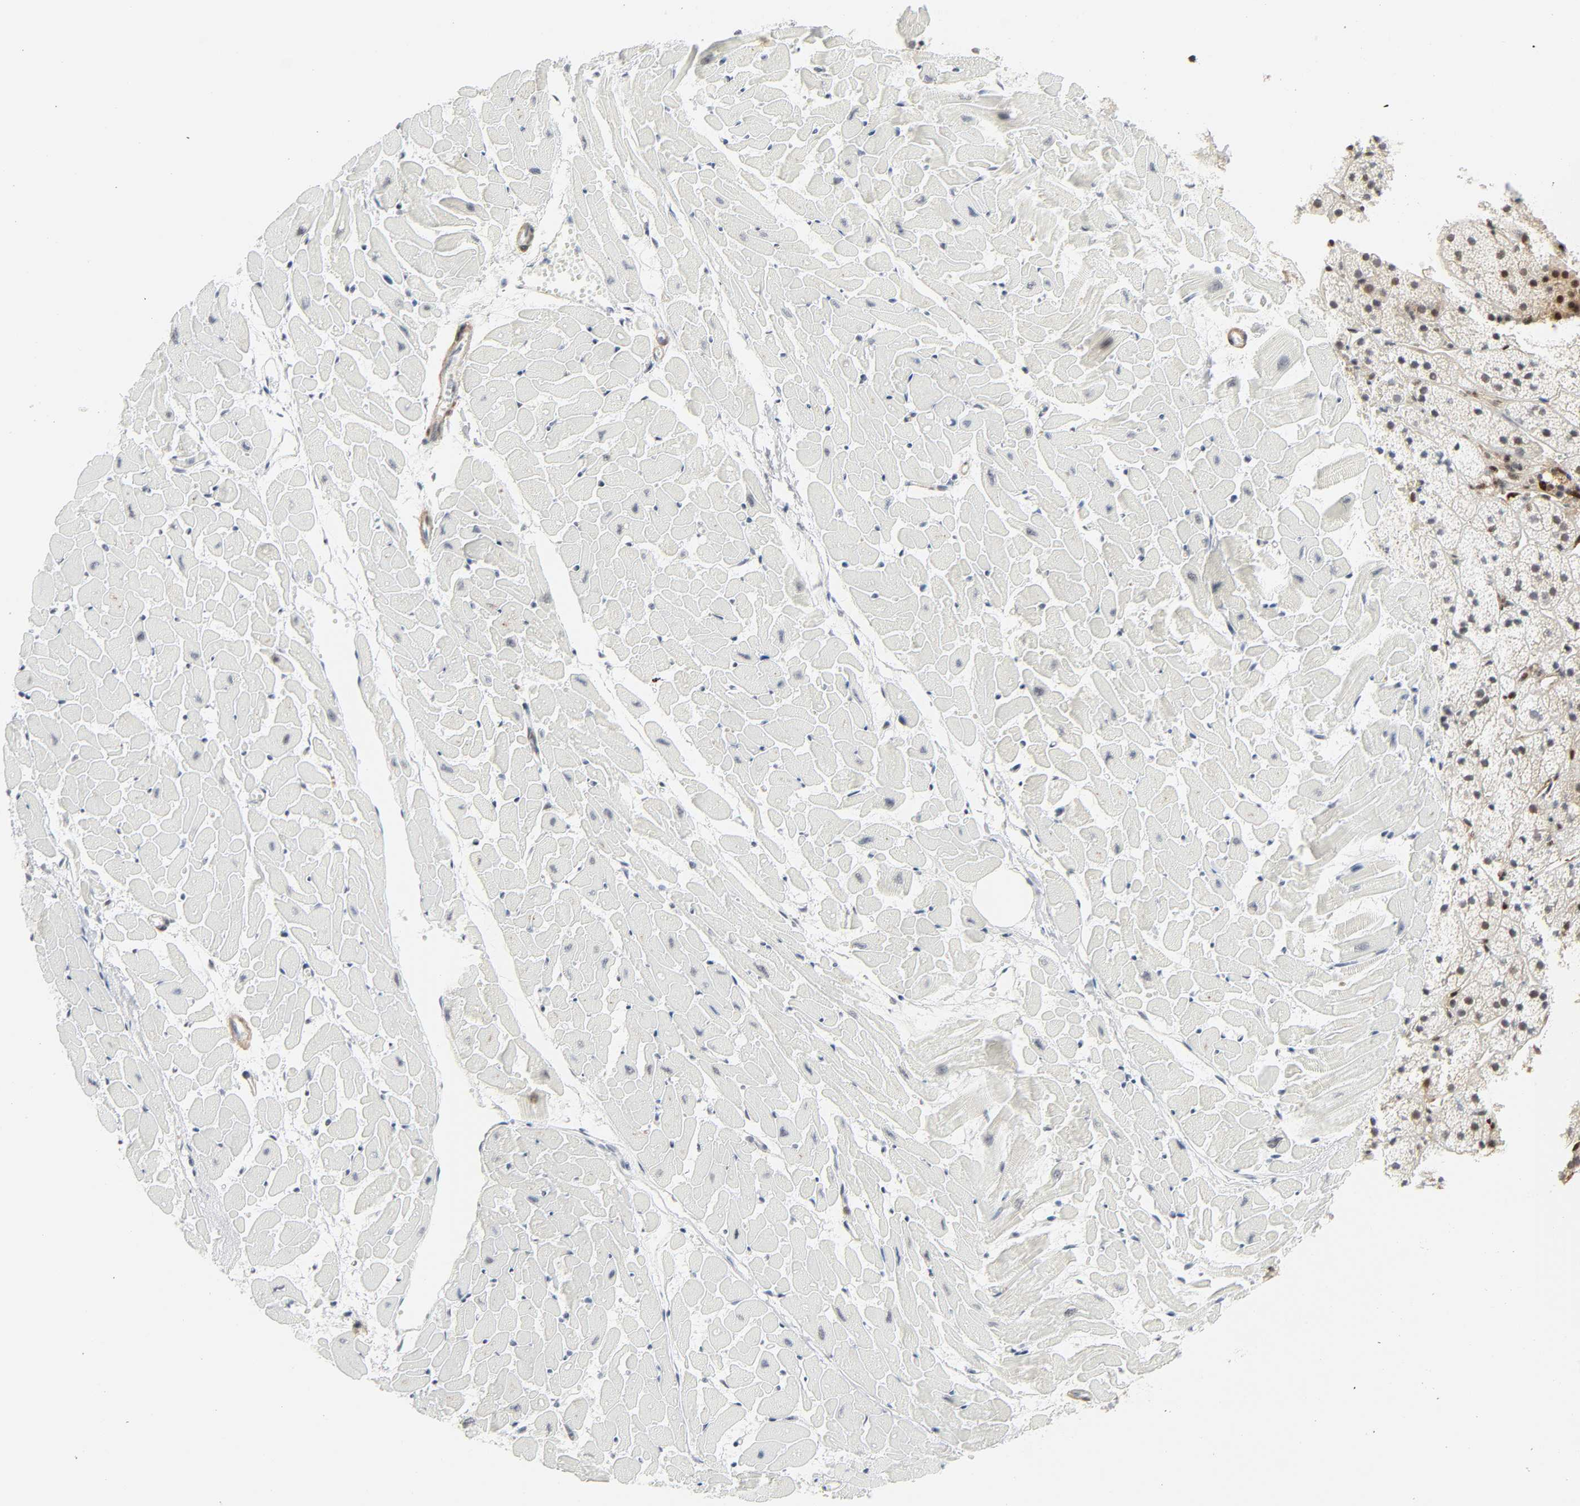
{"staining": {"intensity": "negative", "quantity": "none", "location": "none"}, "tissue": "heart muscle", "cell_type": "Cardiomyocytes", "image_type": "normal", "snomed": [{"axis": "morphology", "description": "Normal tissue, NOS"}, {"axis": "topography", "description": "Heart"}], "caption": "DAB (3,3'-diaminobenzidine) immunohistochemical staining of unremarkable human heart muscle exhibits no significant expression in cardiomyocytes. (Brightfield microscopy of DAB immunohistochemistry (IHC) at high magnification).", "gene": "ZBTB16", "patient": {"sex": "female", "age": 19}}